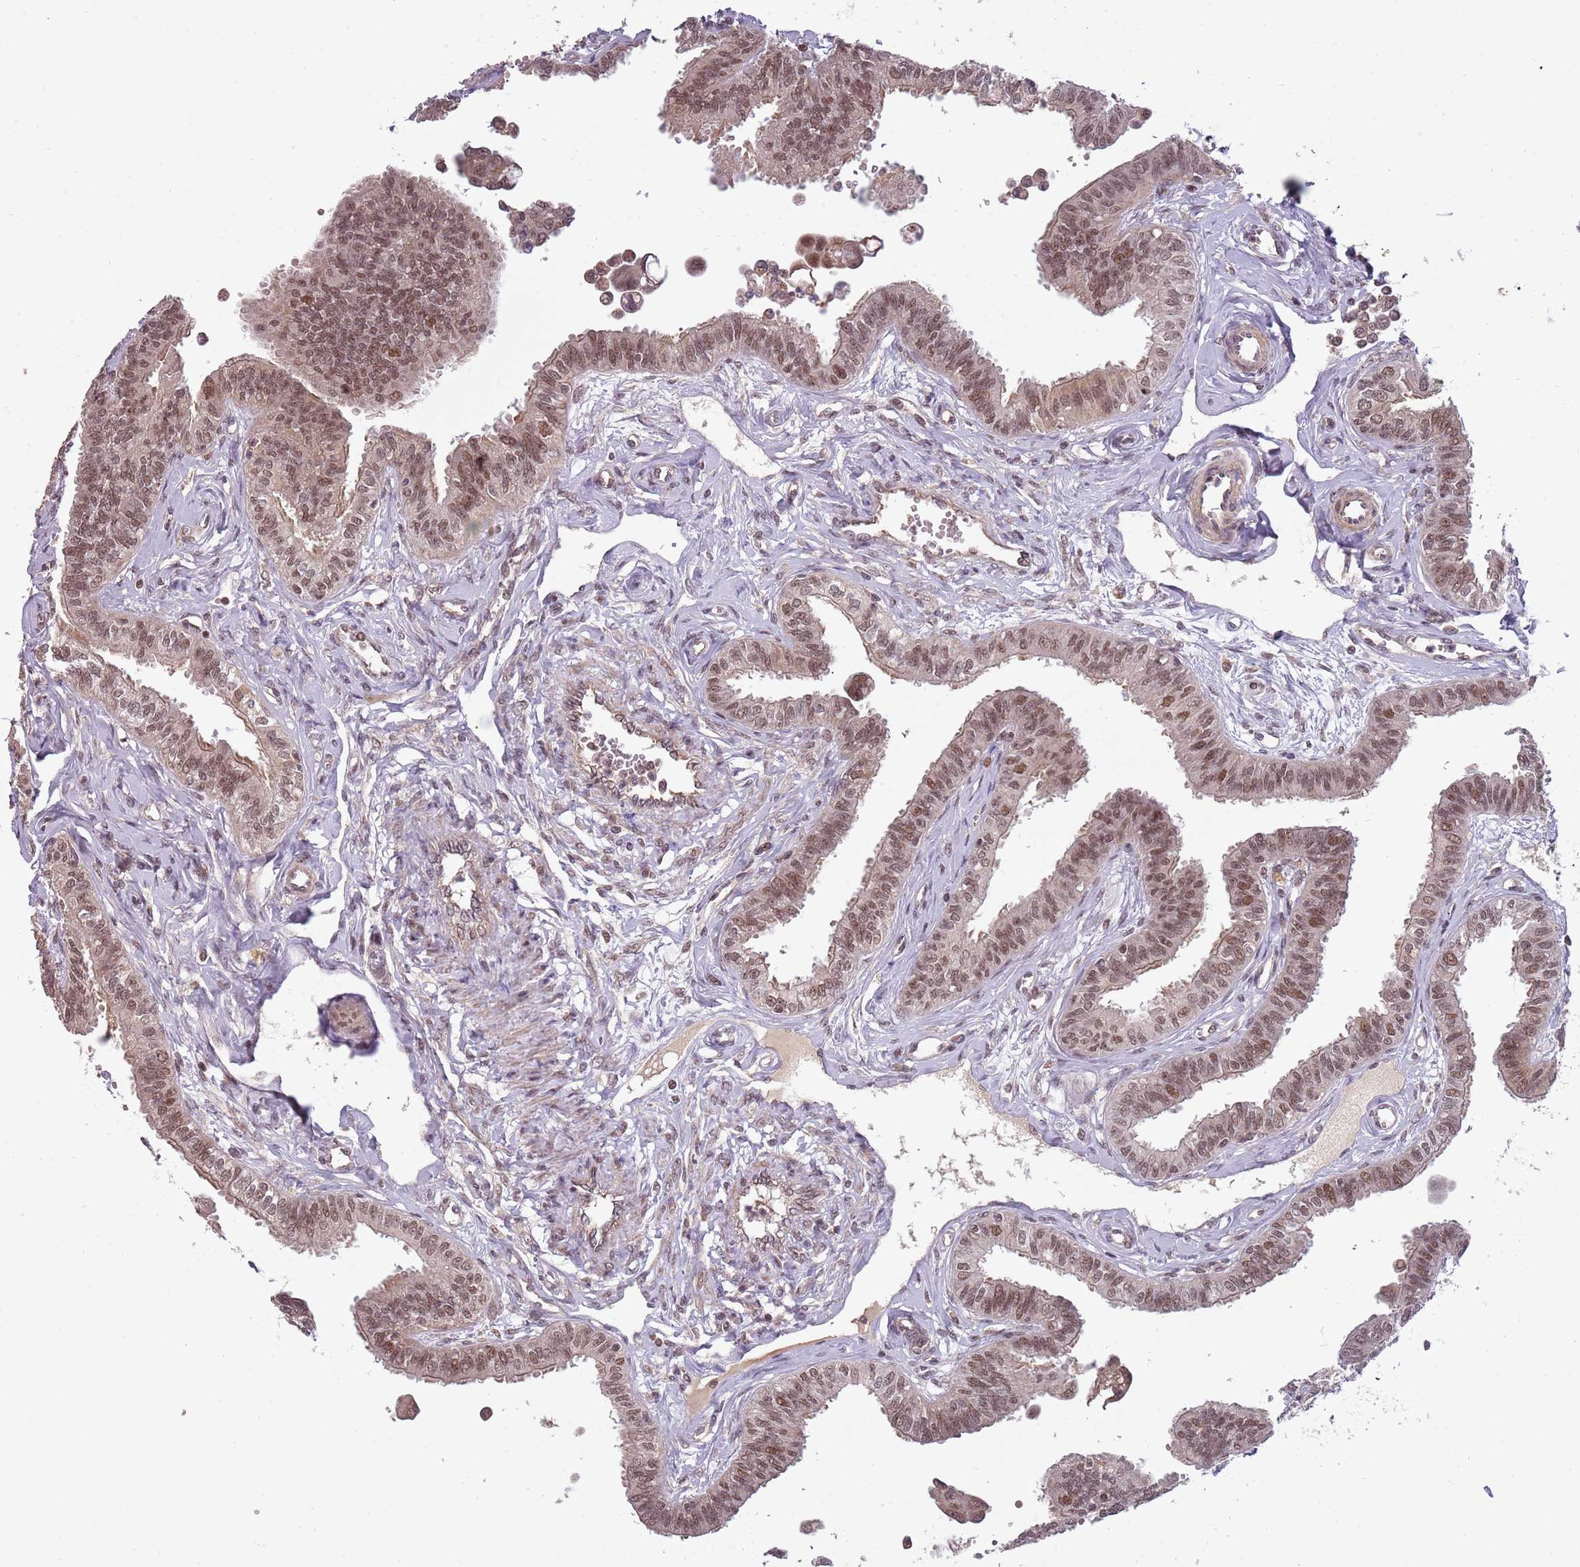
{"staining": {"intensity": "strong", "quantity": ">75%", "location": "nuclear"}, "tissue": "fallopian tube", "cell_type": "Glandular cells", "image_type": "normal", "snomed": [{"axis": "morphology", "description": "Normal tissue, NOS"}, {"axis": "morphology", "description": "Carcinoma, NOS"}, {"axis": "topography", "description": "Fallopian tube"}, {"axis": "topography", "description": "Ovary"}], "caption": "A brown stain shows strong nuclear staining of a protein in glandular cells of normal fallopian tube.", "gene": "SUDS3", "patient": {"sex": "female", "age": 59}}